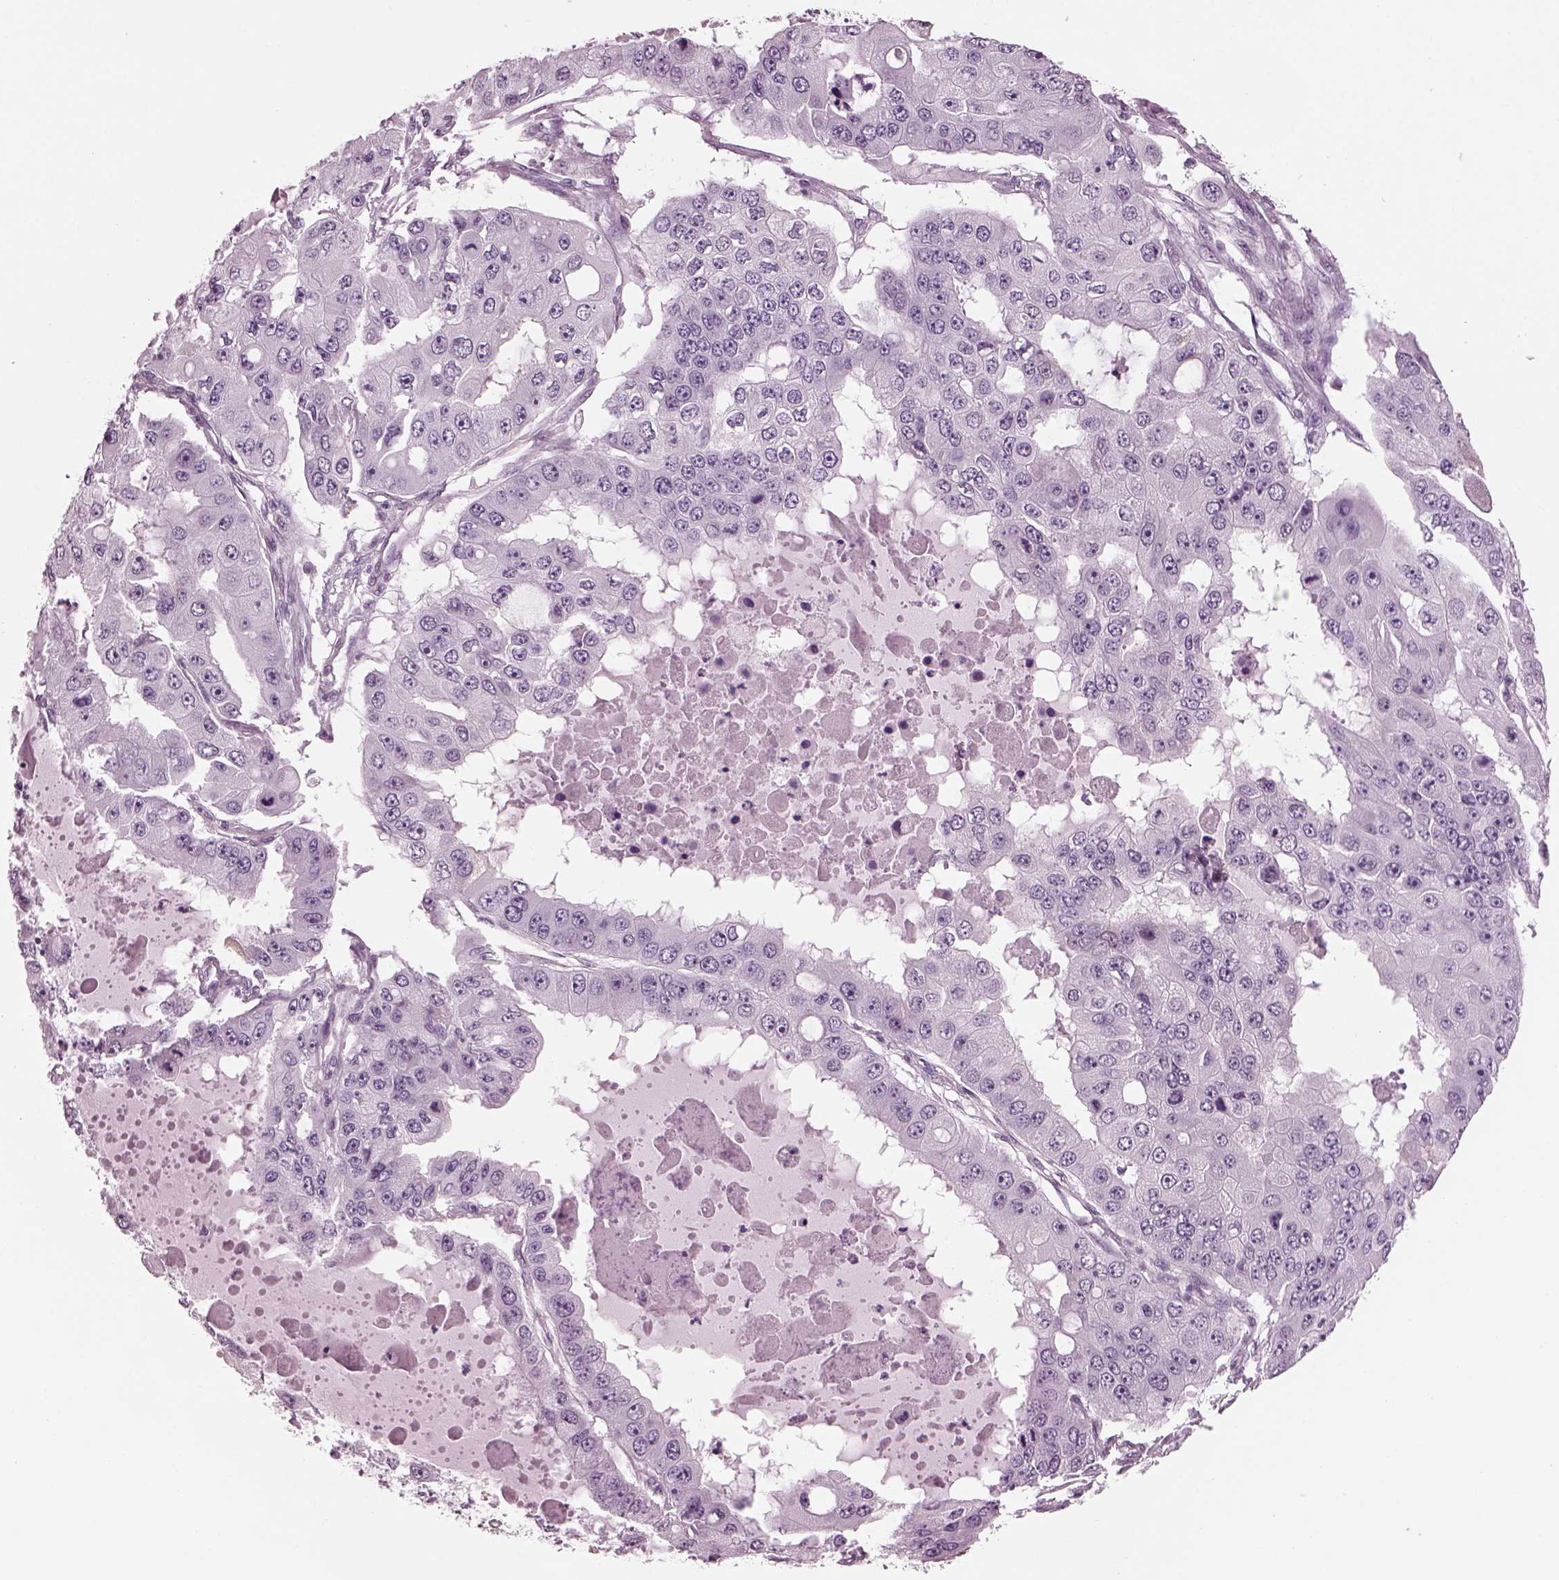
{"staining": {"intensity": "negative", "quantity": "none", "location": "none"}, "tissue": "ovarian cancer", "cell_type": "Tumor cells", "image_type": "cancer", "snomed": [{"axis": "morphology", "description": "Cystadenocarcinoma, serous, NOS"}, {"axis": "topography", "description": "Ovary"}], "caption": "A high-resolution micrograph shows immunohistochemistry (IHC) staining of serous cystadenocarcinoma (ovarian), which displays no significant staining in tumor cells.", "gene": "TPPP2", "patient": {"sex": "female", "age": 56}}